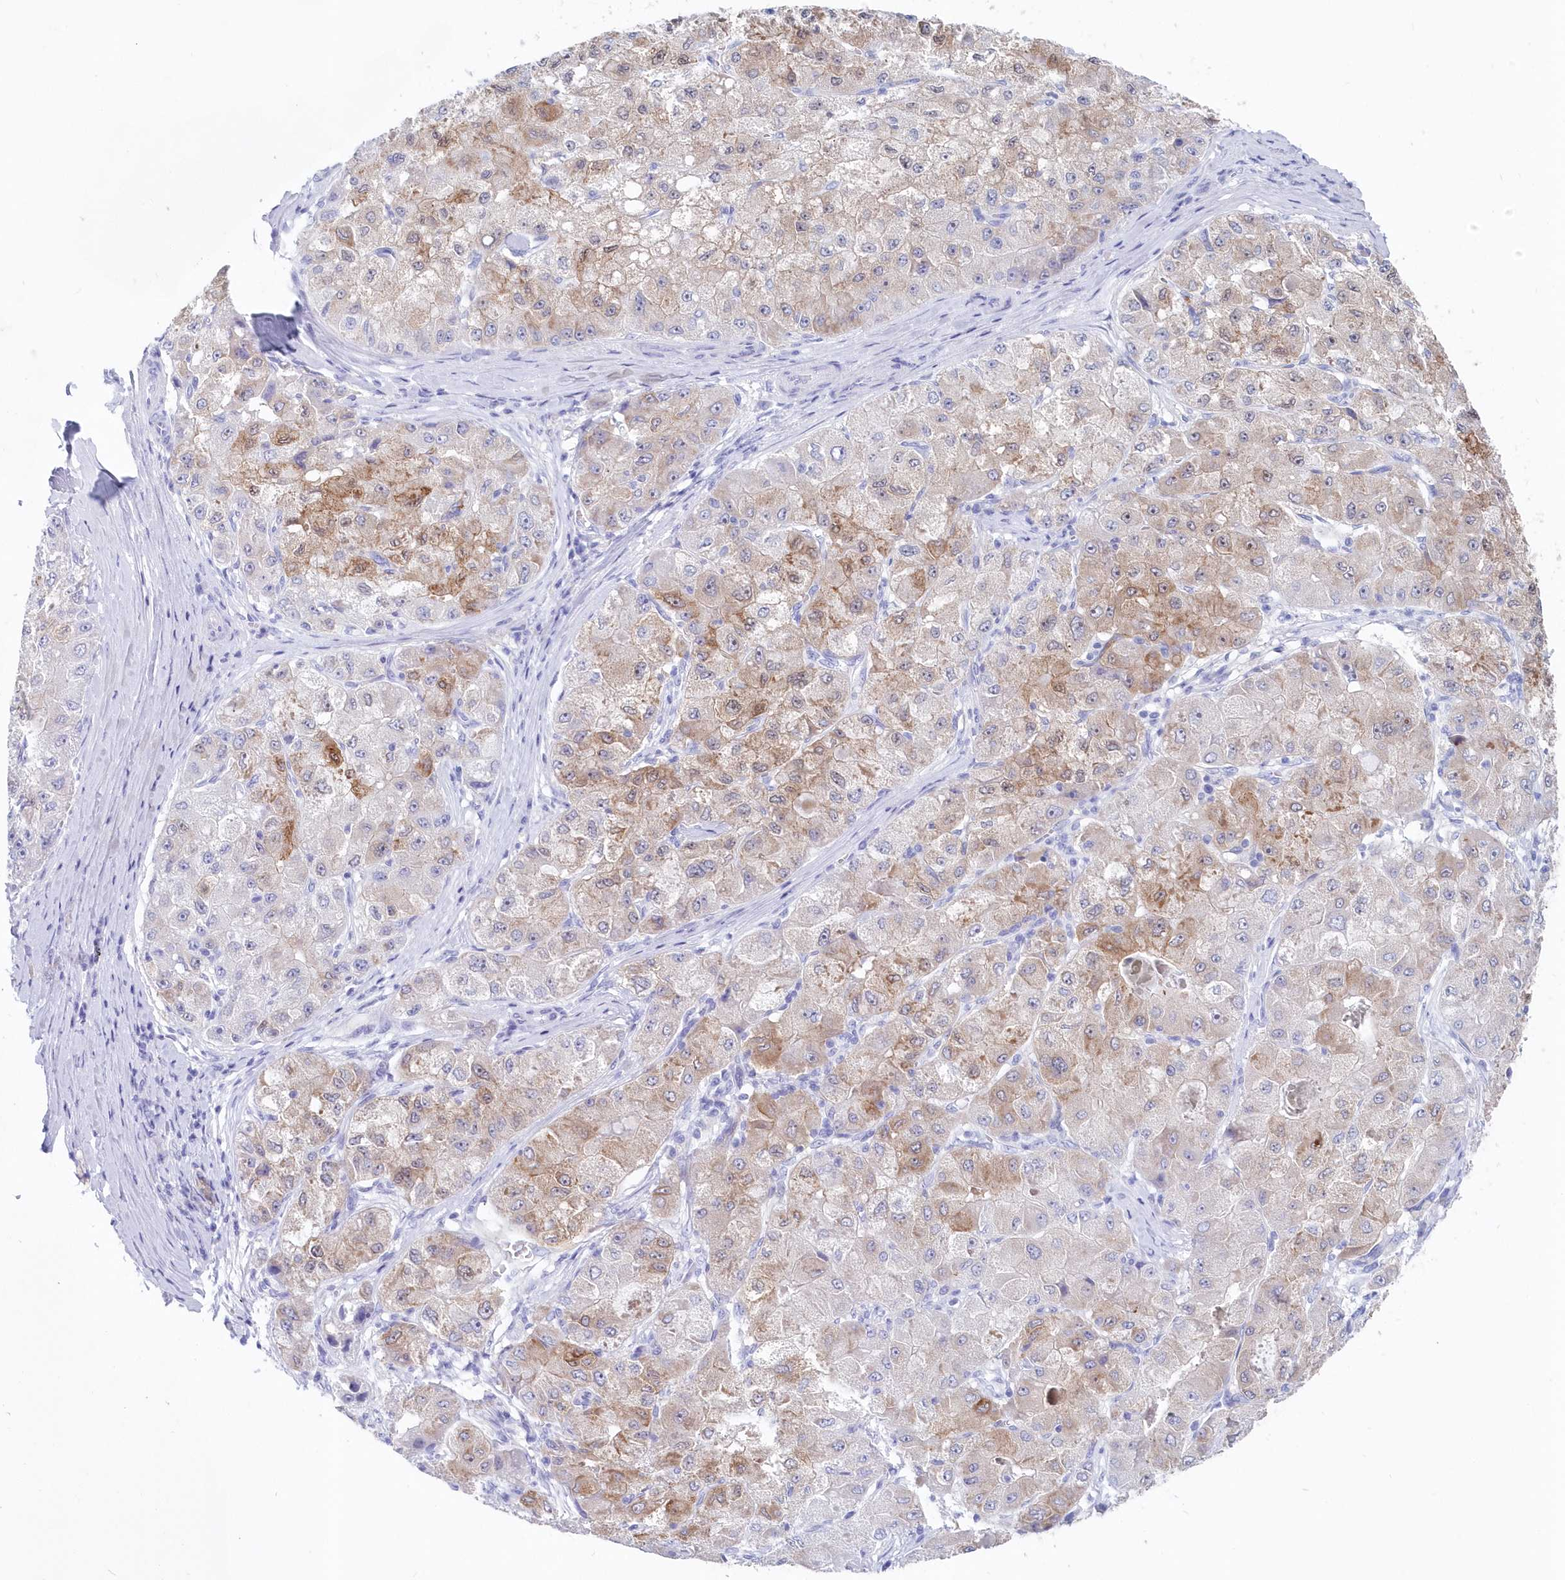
{"staining": {"intensity": "moderate", "quantity": "25%-75%", "location": "cytoplasmic/membranous"}, "tissue": "liver cancer", "cell_type": "Tumor cells", "image_type": "cancer", "snomed": [{"axis": "morphology", "description": "Carcinoma, Hepatocellular, NOS"}, {"axis": "topography", "description": "Liver"}], "caption": "A brown stain shows moderate cytoplasmic/membranous positivity of a protein in human liver cancer tumor cells.", "gene": "CSNK1G2", "patient": {"sex": "male", "age": 80}}